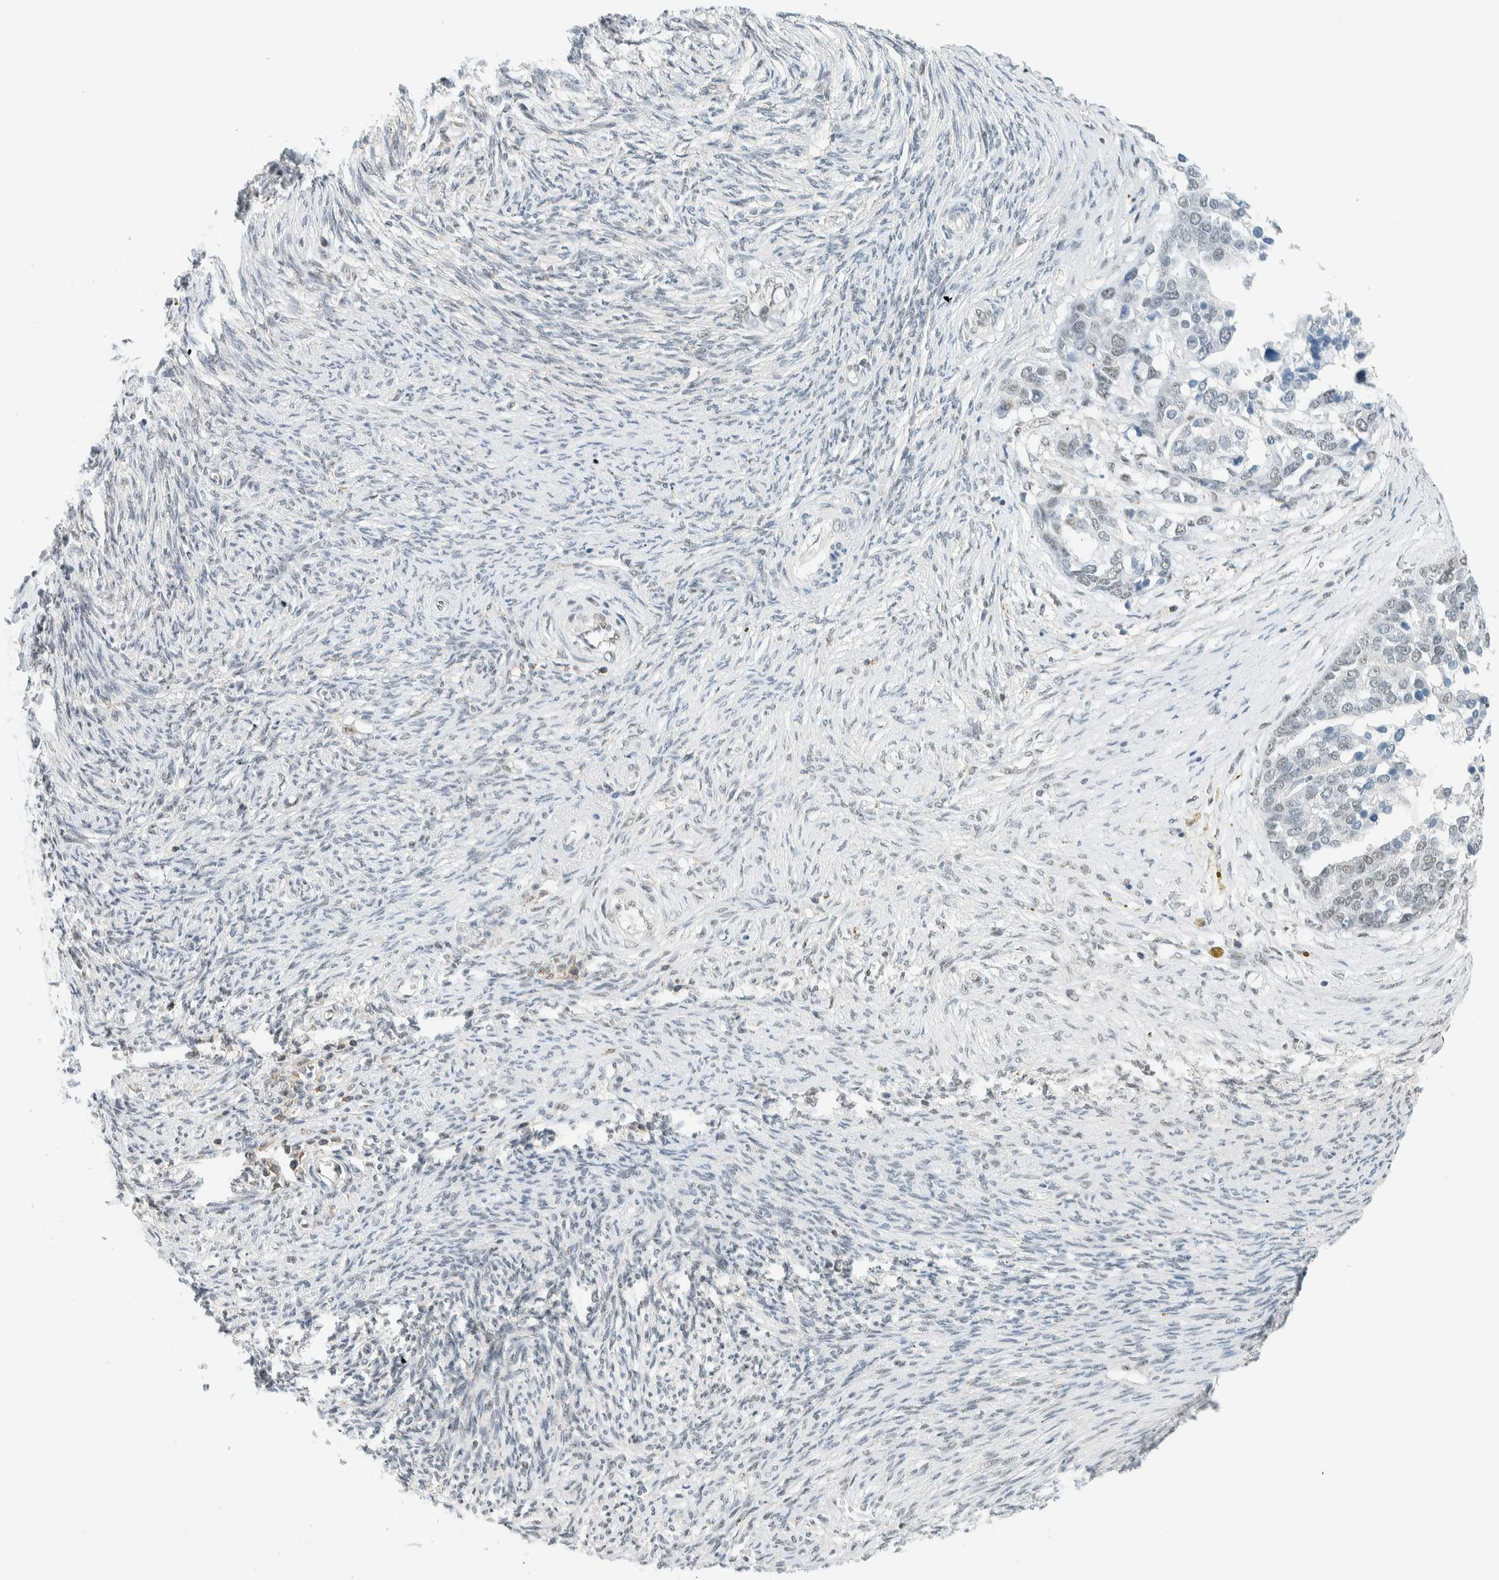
{"staining": {"intensity": "weak", "quantity": "<25%", "location": "nuclear"}, "tissue": "ovarian cancer", "cell_type": "Tumor cells", "image_type": "cancer", "snomed": [{"axis": "morphology", "description": "Cystadenocarcinoma, serous, NOS"}, {"axis": "topography", "description": "Ovary"}], "caption": "The photomicrograph reveals no staining of tumor cells in ovarian cancer.", "gene": "CYSRT1", "patient": {"sex": "female", "age": 44}}